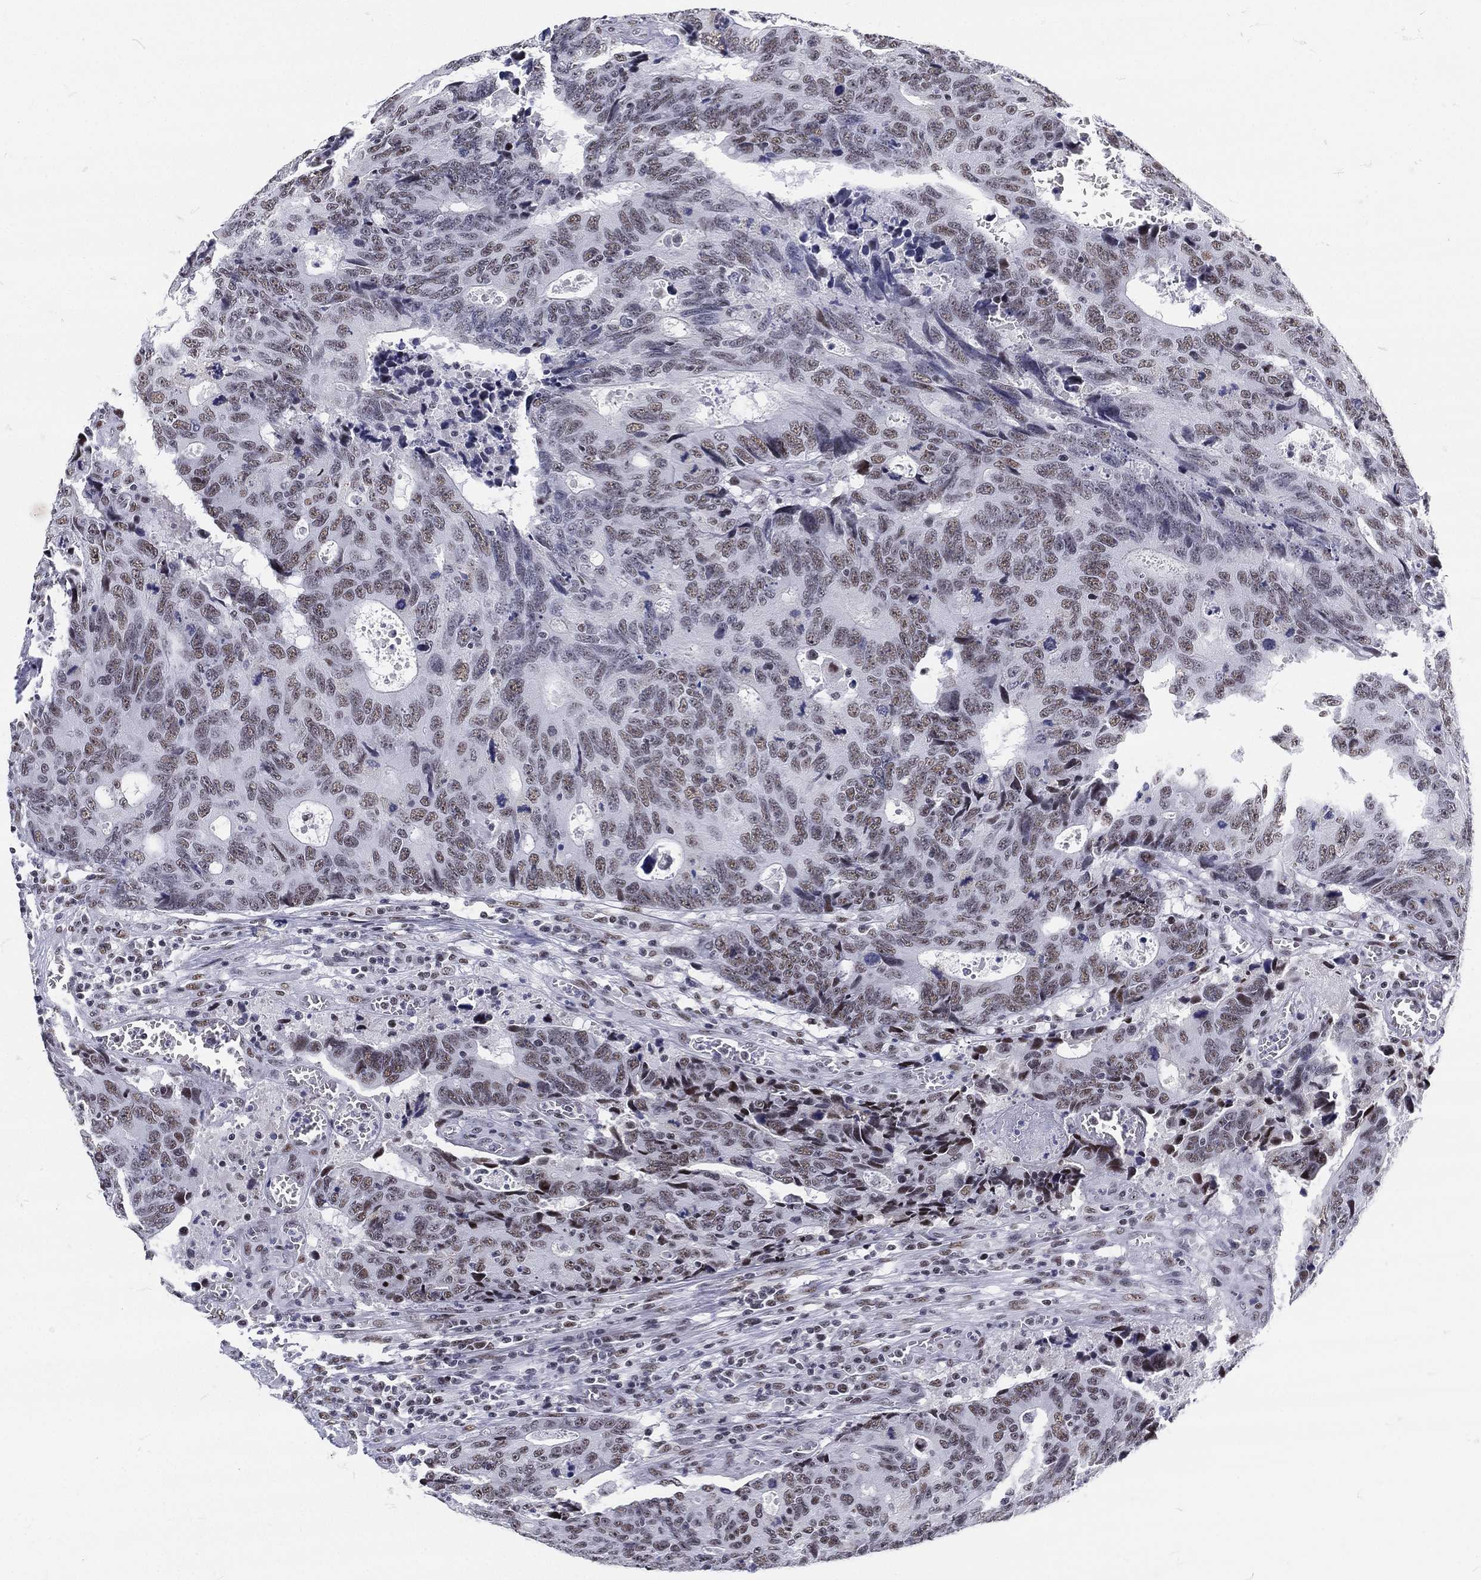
{"staining": {"intensity": "weak", "quantity": "25%-75%", "location": "nuclear"}, "tissue": "colorectal cancer", "cell_type": "Tumor cells", "image_type": "cancer", "snomed": [{"axis": "morphology", "description": "Adenocarcinoma, NOS"}, {"axis": "topography", "description": "Colon"}], "caption": "Colorectal adenocarcinoma stained with a protein marker displays weak staining in tumor cells.", "gene": "MAPK8IP1", "patient": {"sex": "female", "age": 77}}